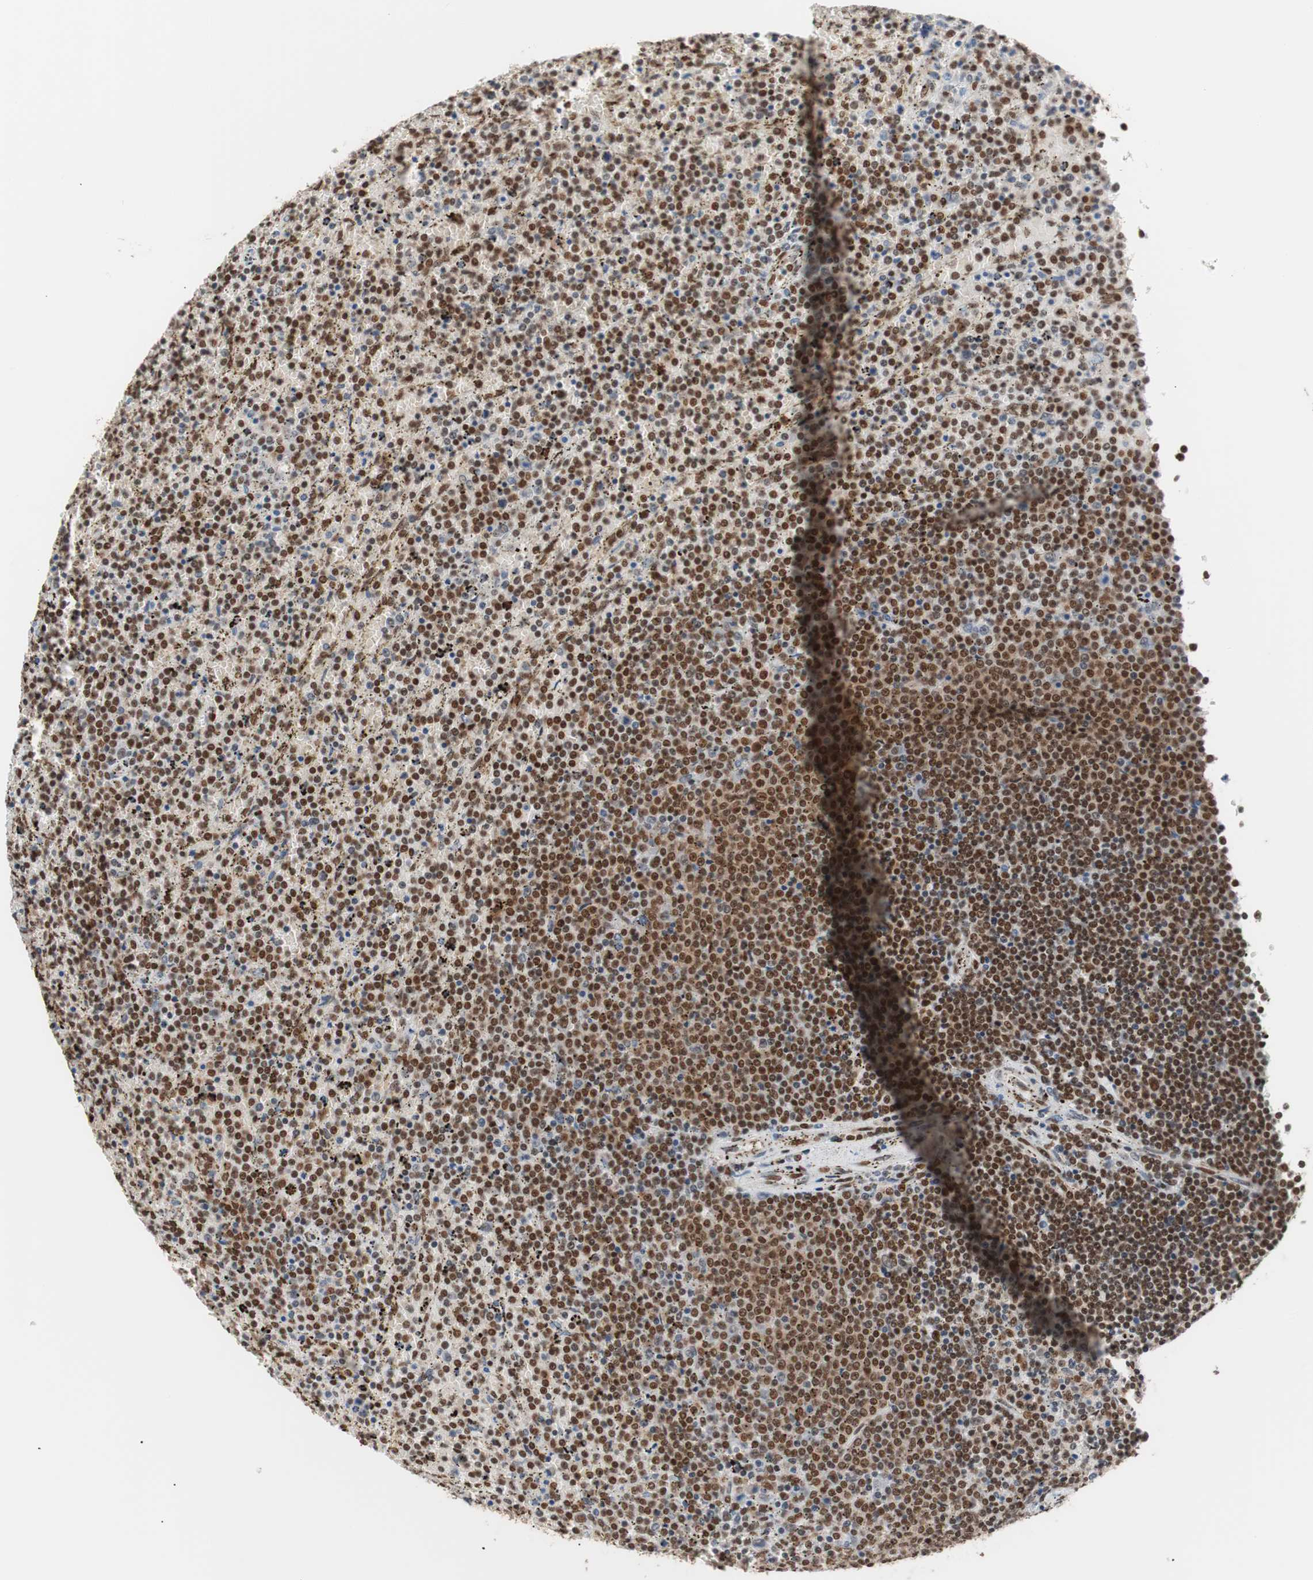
{"staining": {"intensity": "strong", "quantity": ">75%", "location": "nuclear"}, "tissue": "lymphoma", "cell_type": "Tumor cells", "image_type": "cancer", "snomed": [{"axis": "morphology", "description": "Malignant lymphoma, non-Hodgkin's type, Low grade"}, {"axis": "topography", "description": "Spleen"}], "caption": "Immunohistochemical staining of human lymphoma shows high levels of strong nuclear expression in about >75% of tumor cells.", "gene": "CHAMP1", "patient": {"sex": "female", "age": 77}}